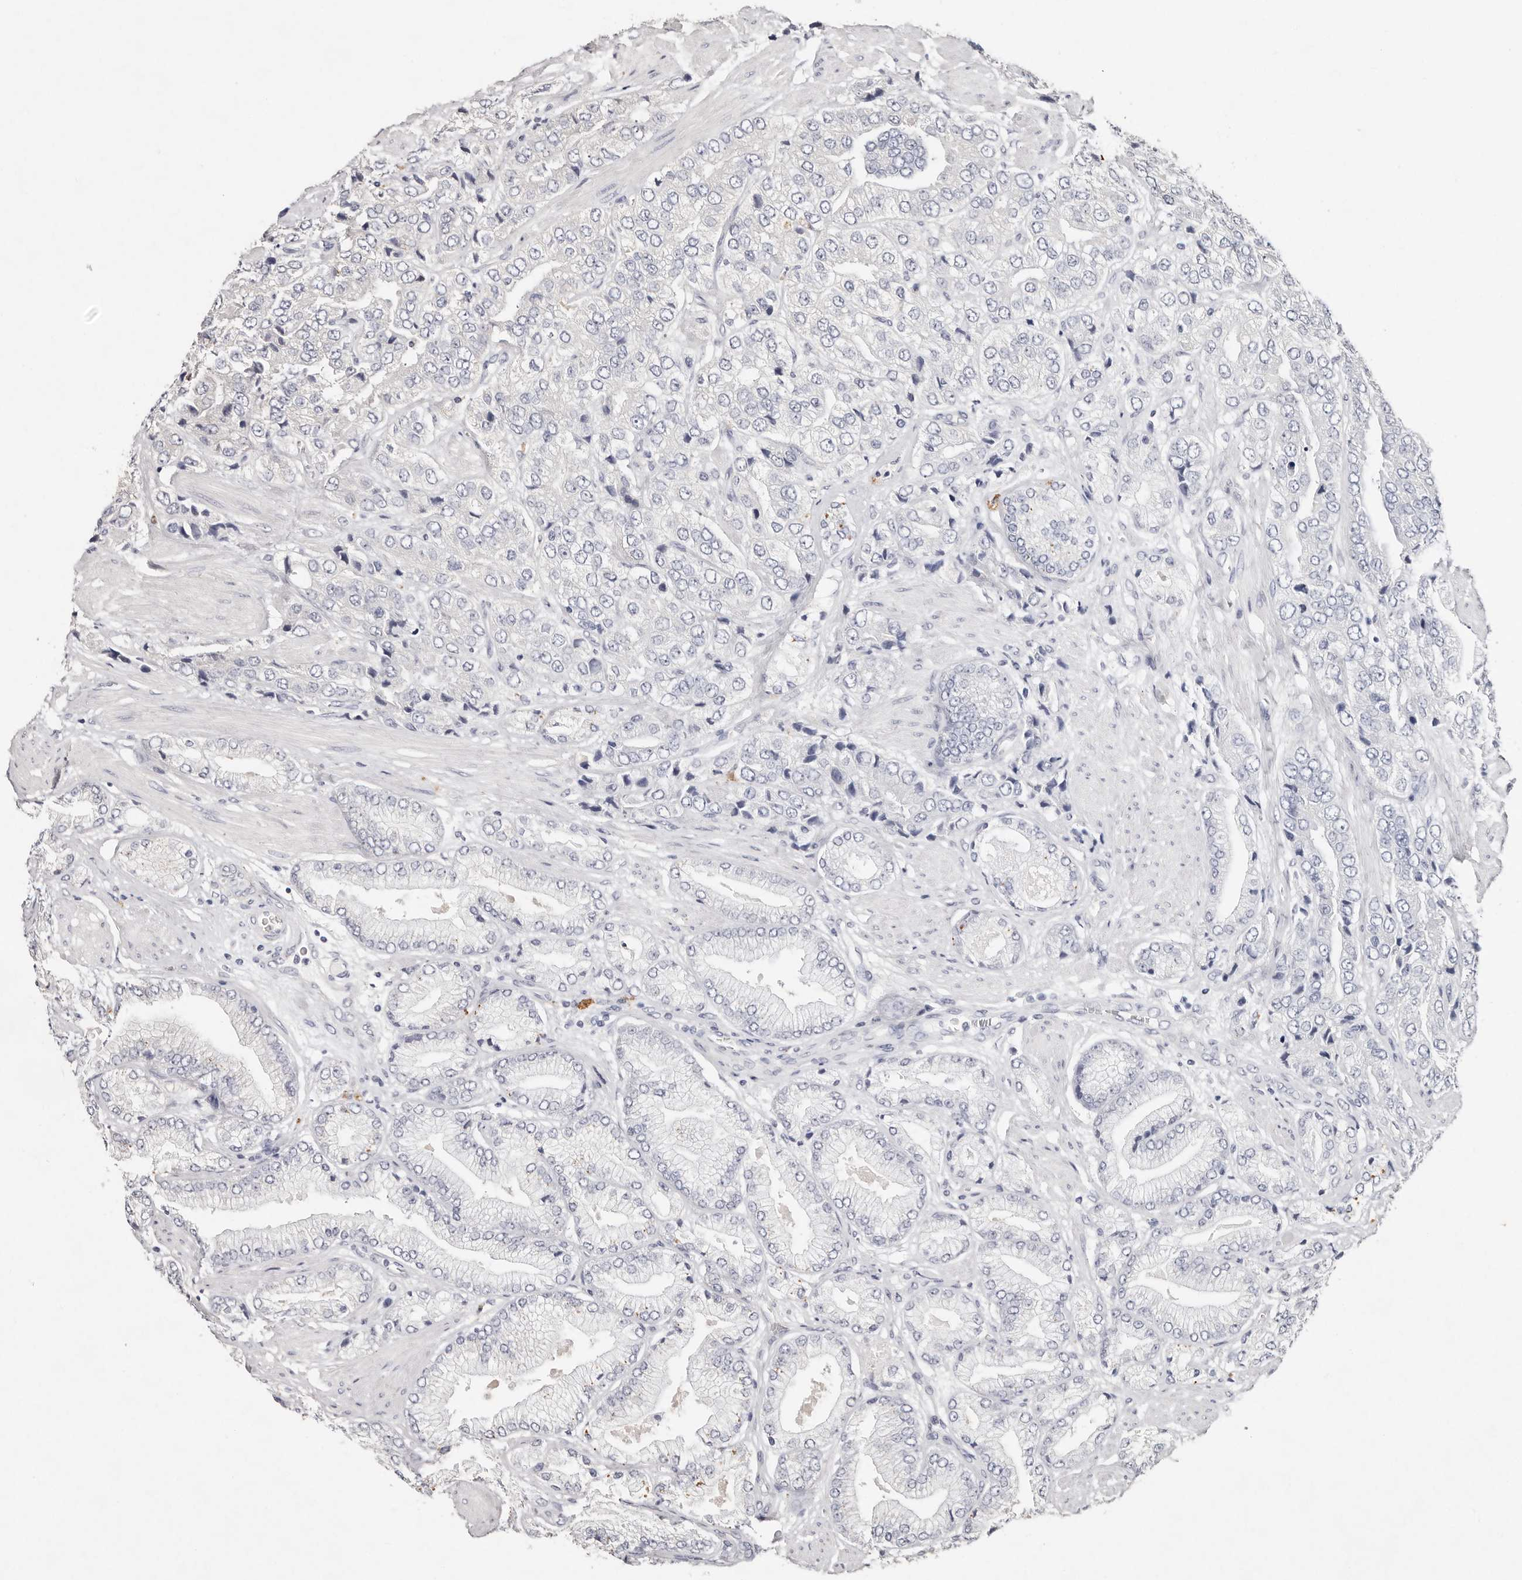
{"staining": {"intensity": "negative", "quantity": "none", "location": "none"}, "tissue": "prostate cancer", "cell_type": "Tumor cells", "image_type": "cancer", "snomed": [{"axis": "morphology", "description": "Adenocarcinoma, High grade"}, {"axis": "topography", "description": "Prostate"}], "caption": "Immunohistochemical staining of high-grade adenocarcinoma (prostate) displays no significant staining in tumor cells.", "gene": "THBS3", "patient": {"sex": "male", "age": 50}}